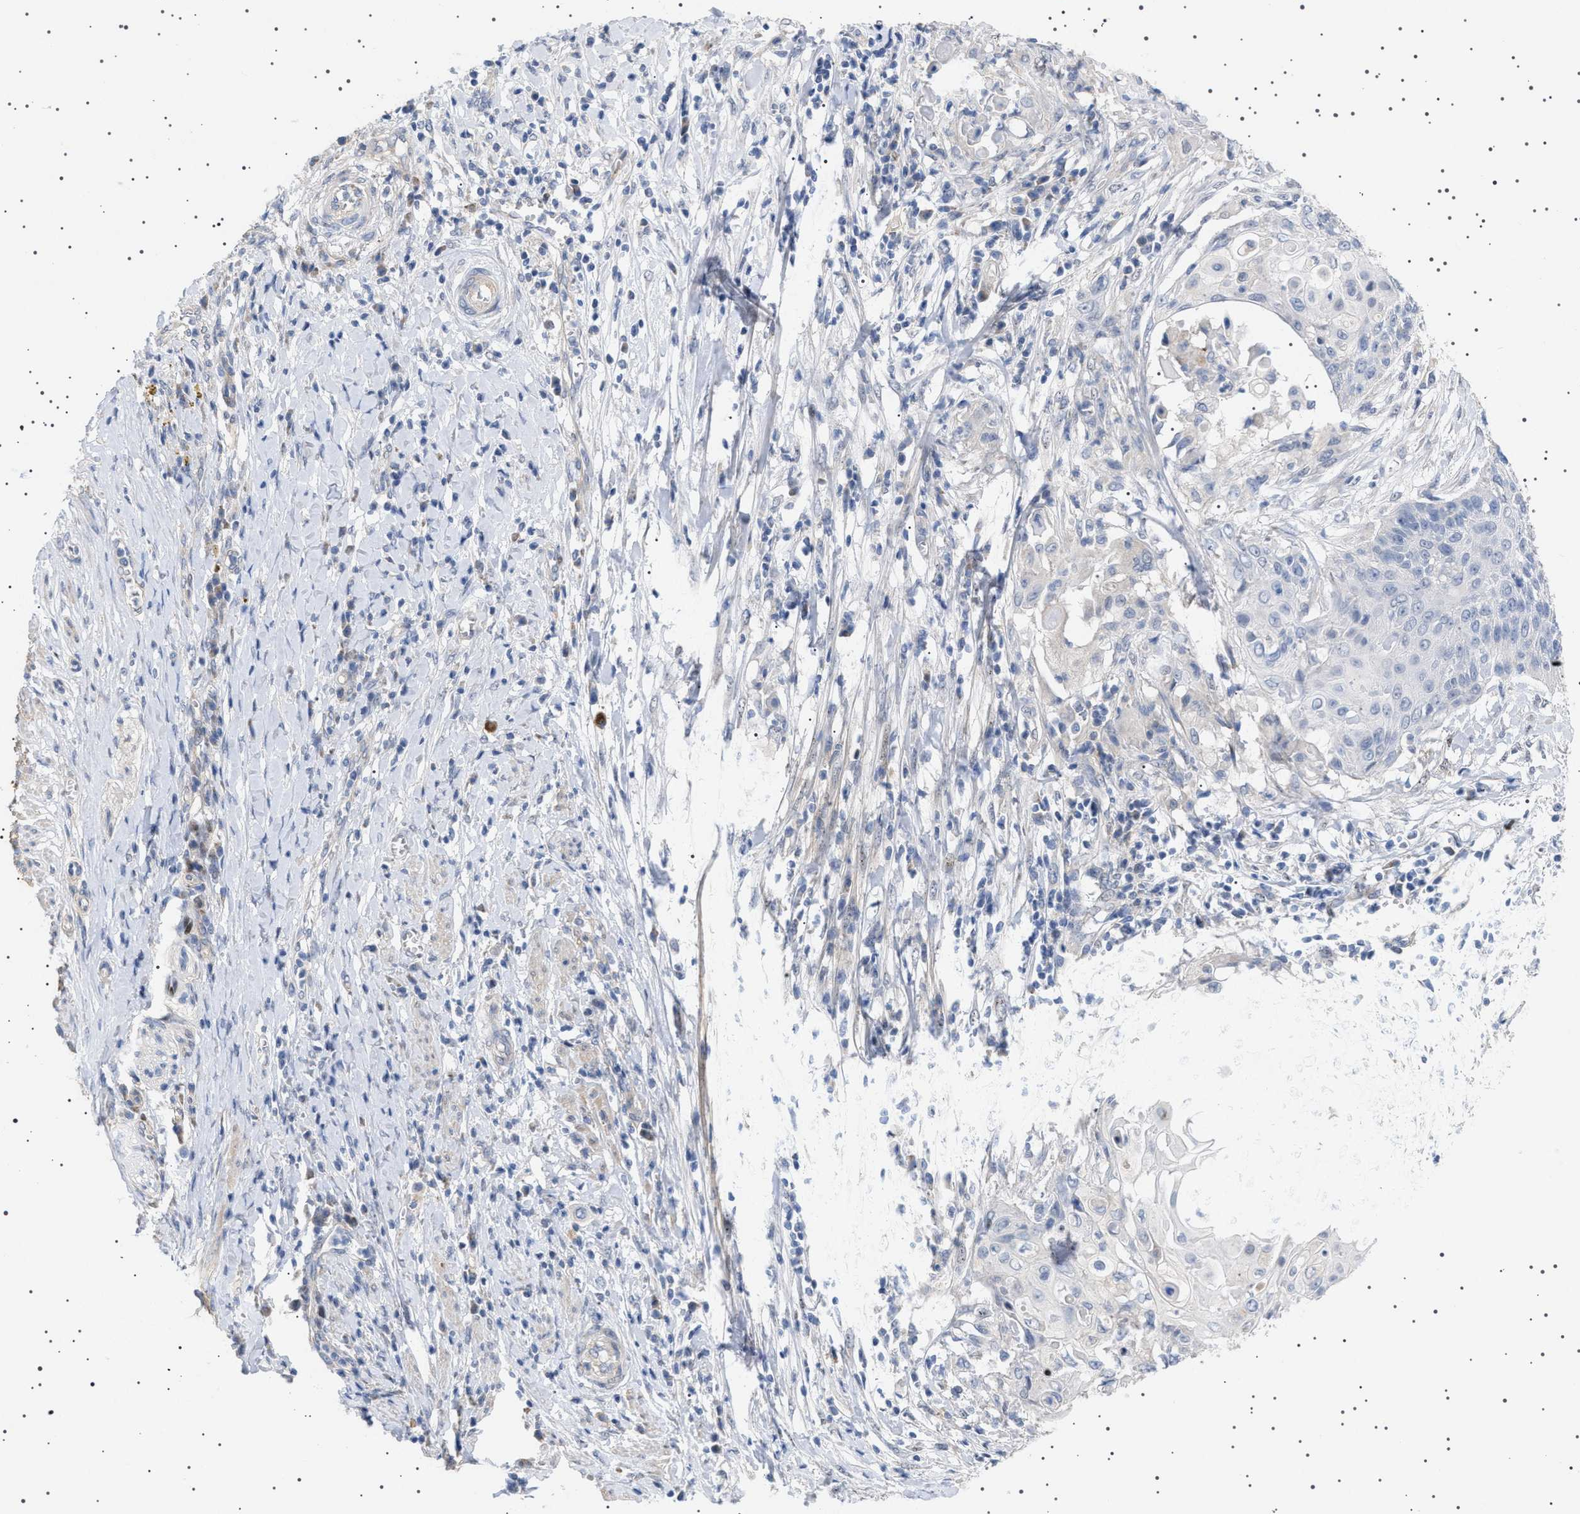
{"staining": {"intensity": "negative", "quantity": "none", "location": "none"}, "tissue": "cervical cancer", "cell_type": "Tumor cells", "image_type": "cancer", "snomed": [{"axis": "morphology", "description": "Squamous cell carcinoma, NOS"}, {"axis": "topography", "description": "Cervix"}], "caption": "Immunohistochemistry (IHC) of human cervical squamous cell carcinoma shows no staining in tumor cells. (DAB immunohistochemistry visualized using brightfield microscopy, high magnification).", "gene": "HTR1A", "patient": {"sex": "female", "age": 39}}